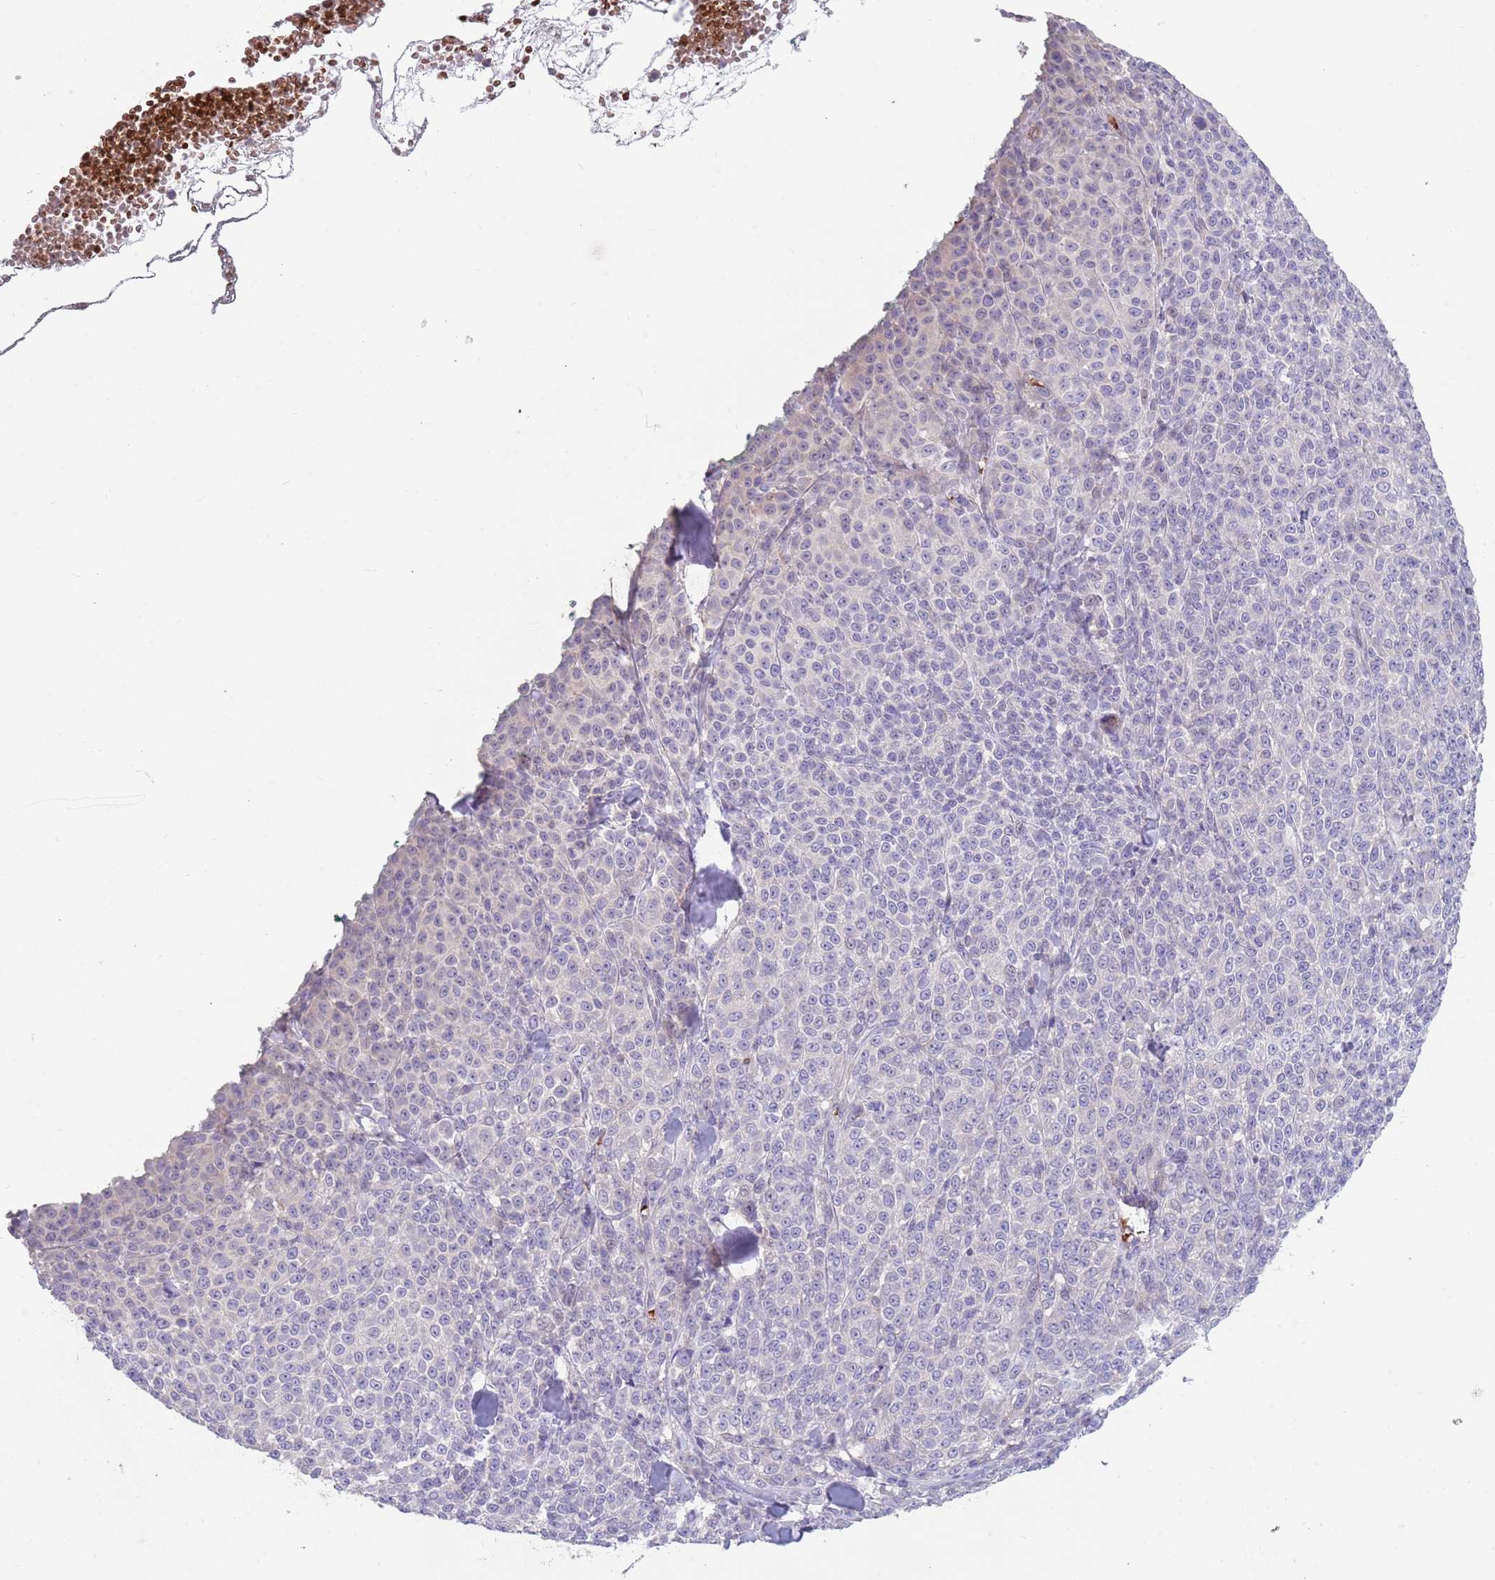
{"staining": {"intensity": "negative", "quantity": "none", "location": "none"}, "tissue": "melanoma", "cell_type": "Tumor cells", "image_type": "cancer", "snomed": [{"axis": "morphology", "description": "Normal tissue, NOS"}, {"axis": "morphology", "description": "Malignant melanoma, NOS"}, {"axis": "topography", "description": "Skin"}], "caption": "A photomicrograph of melanoma stained for a protein demonstrates no brown staining in tumor cells.", "gene": "ZNF14", "patient": {"sex": "female", "age": 34}}